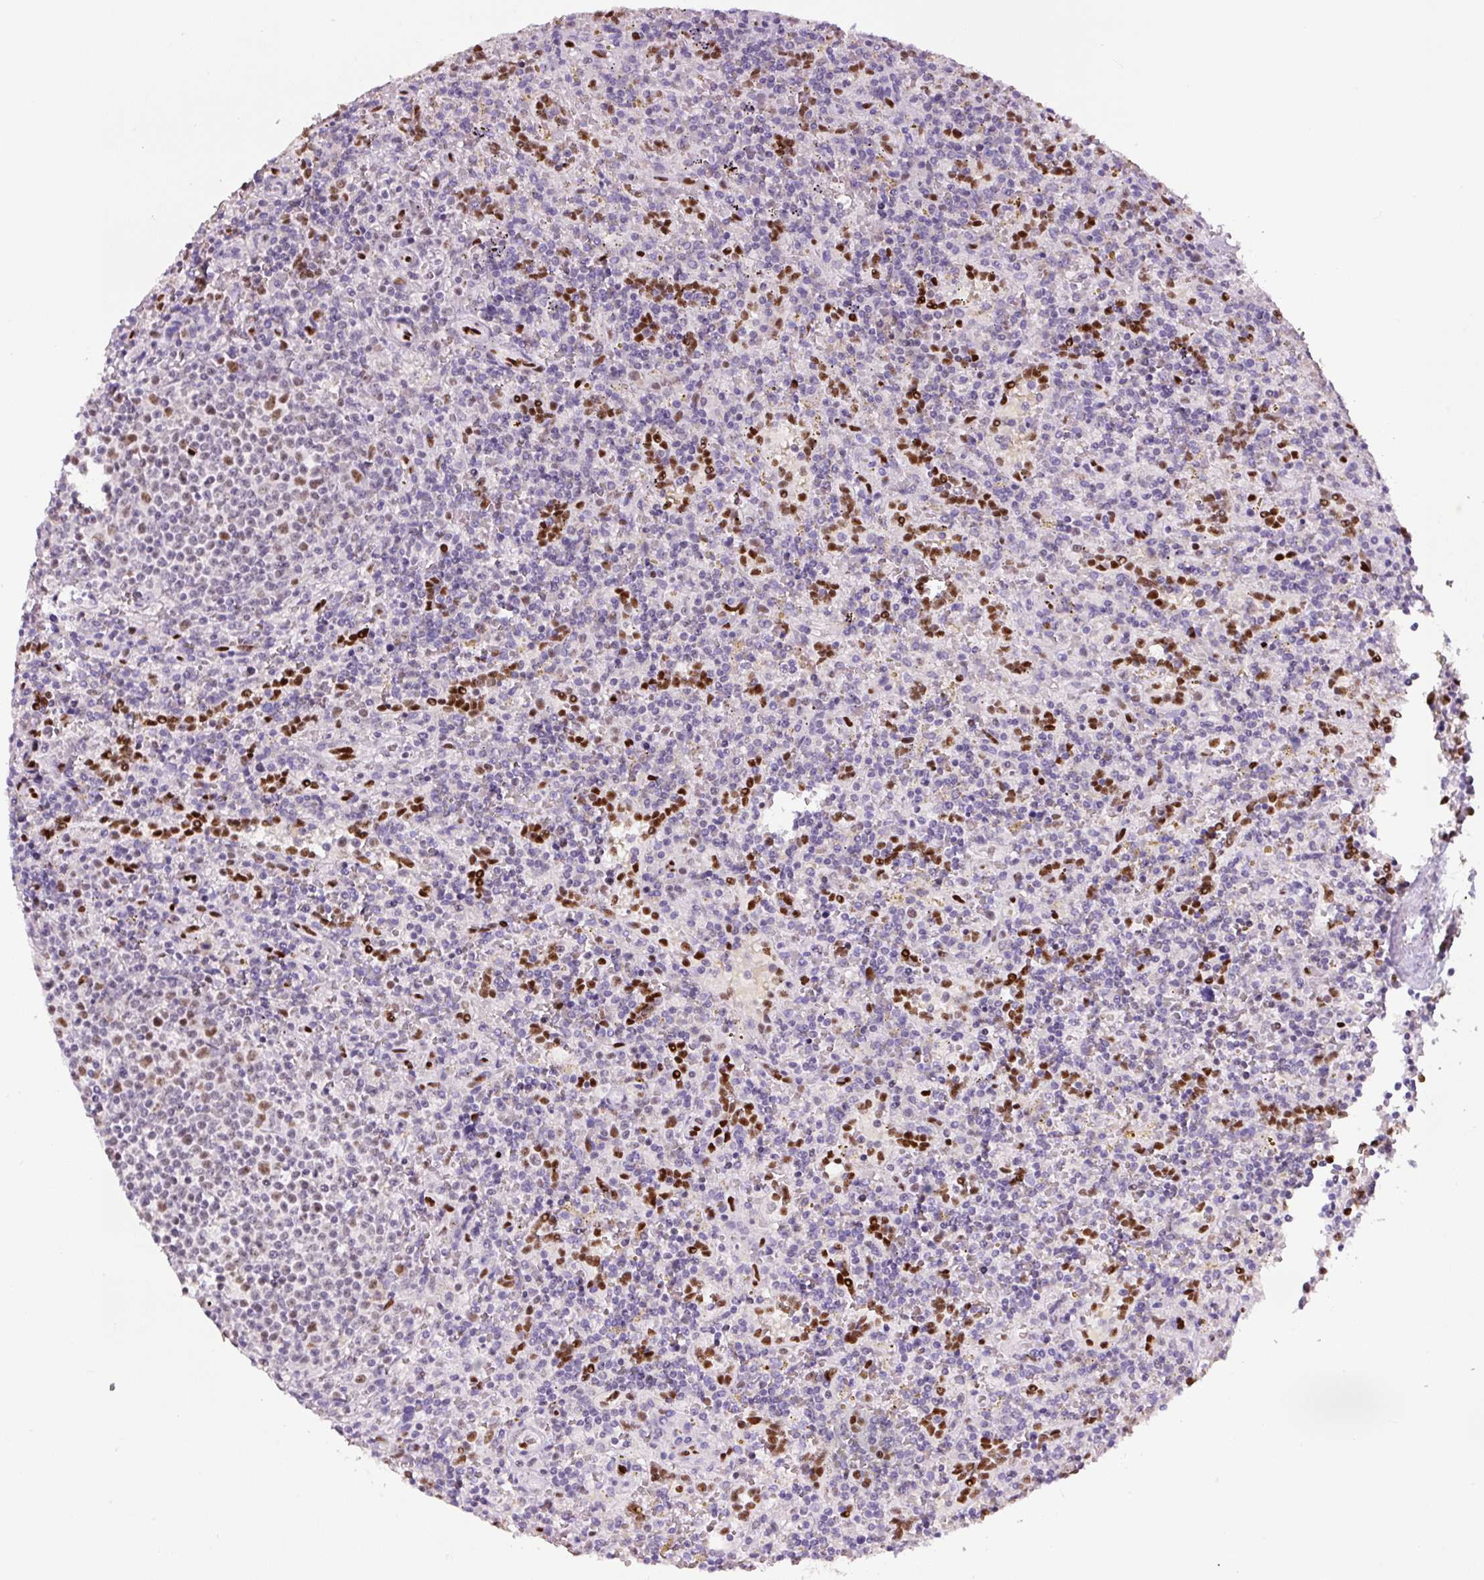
{"staining": {"intensity": "moderate", "quantity": "<25%", "location": "nuclear"}, "tissue": "lymphoma", "cell_type": "Tumor cells", "image_type": "cancer", "snomed": [{"axis": "morphology", "description": "Malignant lymphoma, non-Hodgkin's type, Low grade"}, {"axis": "topography", "description": "Spleen"}], "caption": "IHC (DAB (3,3'-diaminobenzidine)) staining of human malignant lymphoma, non-Hodgkin's type (low-grade) shows moderate nuclear protein positivity in about <25% of tumor cells. (Brightfield microscopy of DAB IHC at high magnification).", "gene": "ZEB1", "patient": {"sex": "male", "age": 67}}